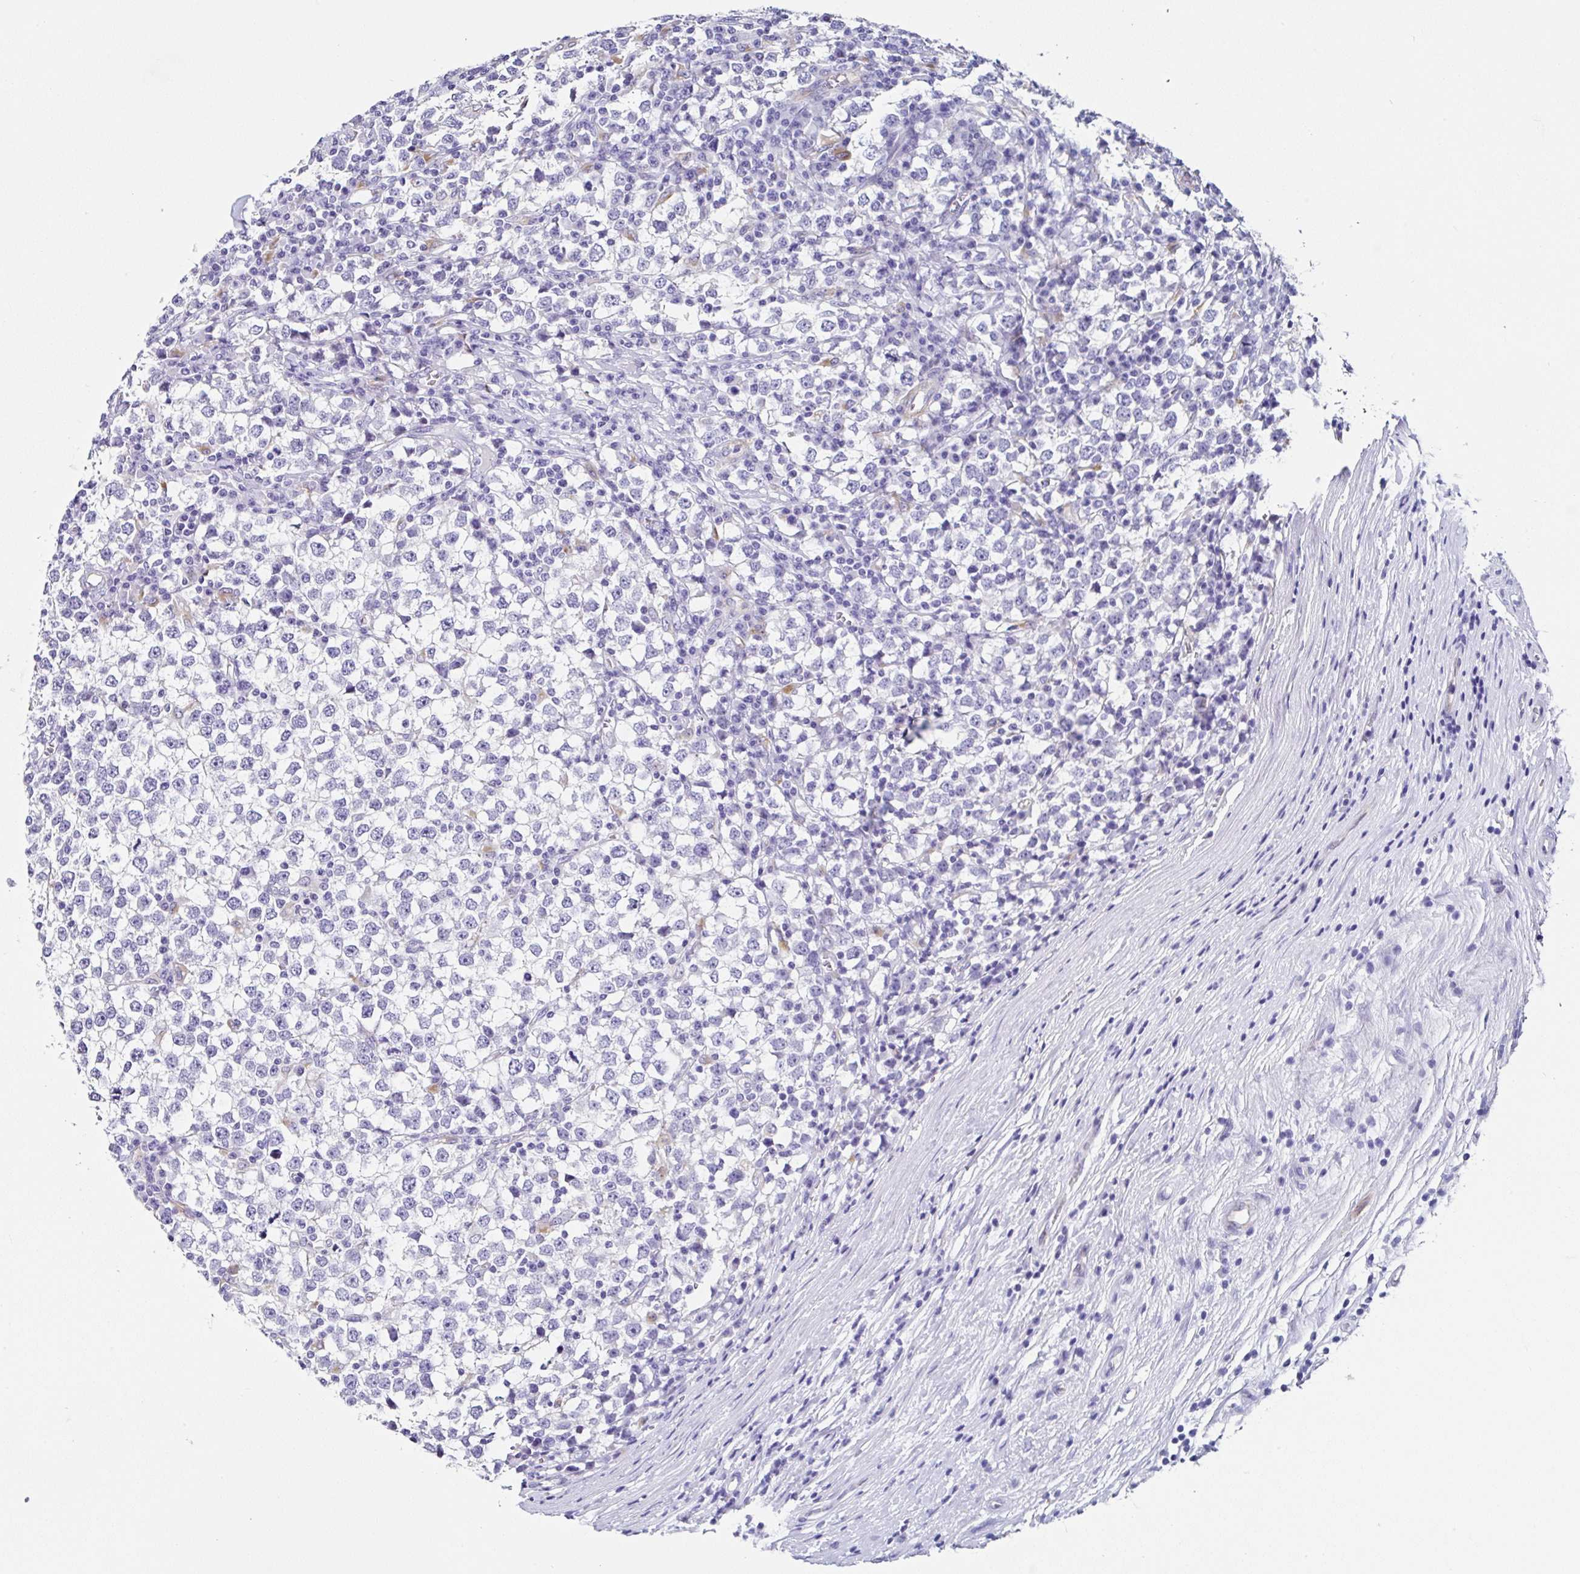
{"staining": {"intensity": "negative", "quantity": "none", "location": "none"}, "tissue": "testis cancer", "cell_type": "Tumor cells", "image_type": "cancer", "snomed": [{"axis": "morphology", "description": "Seminoma, NOS"}, {"axis": "topography", "description": "Testis"}], "caption": "A photomicrograph of testis cancer (seminoma) stained for a protein displays no brown staining in tumor cells.", "gene": "TMPRSS11E", "patient": {"sex": "male", "age": 65}}